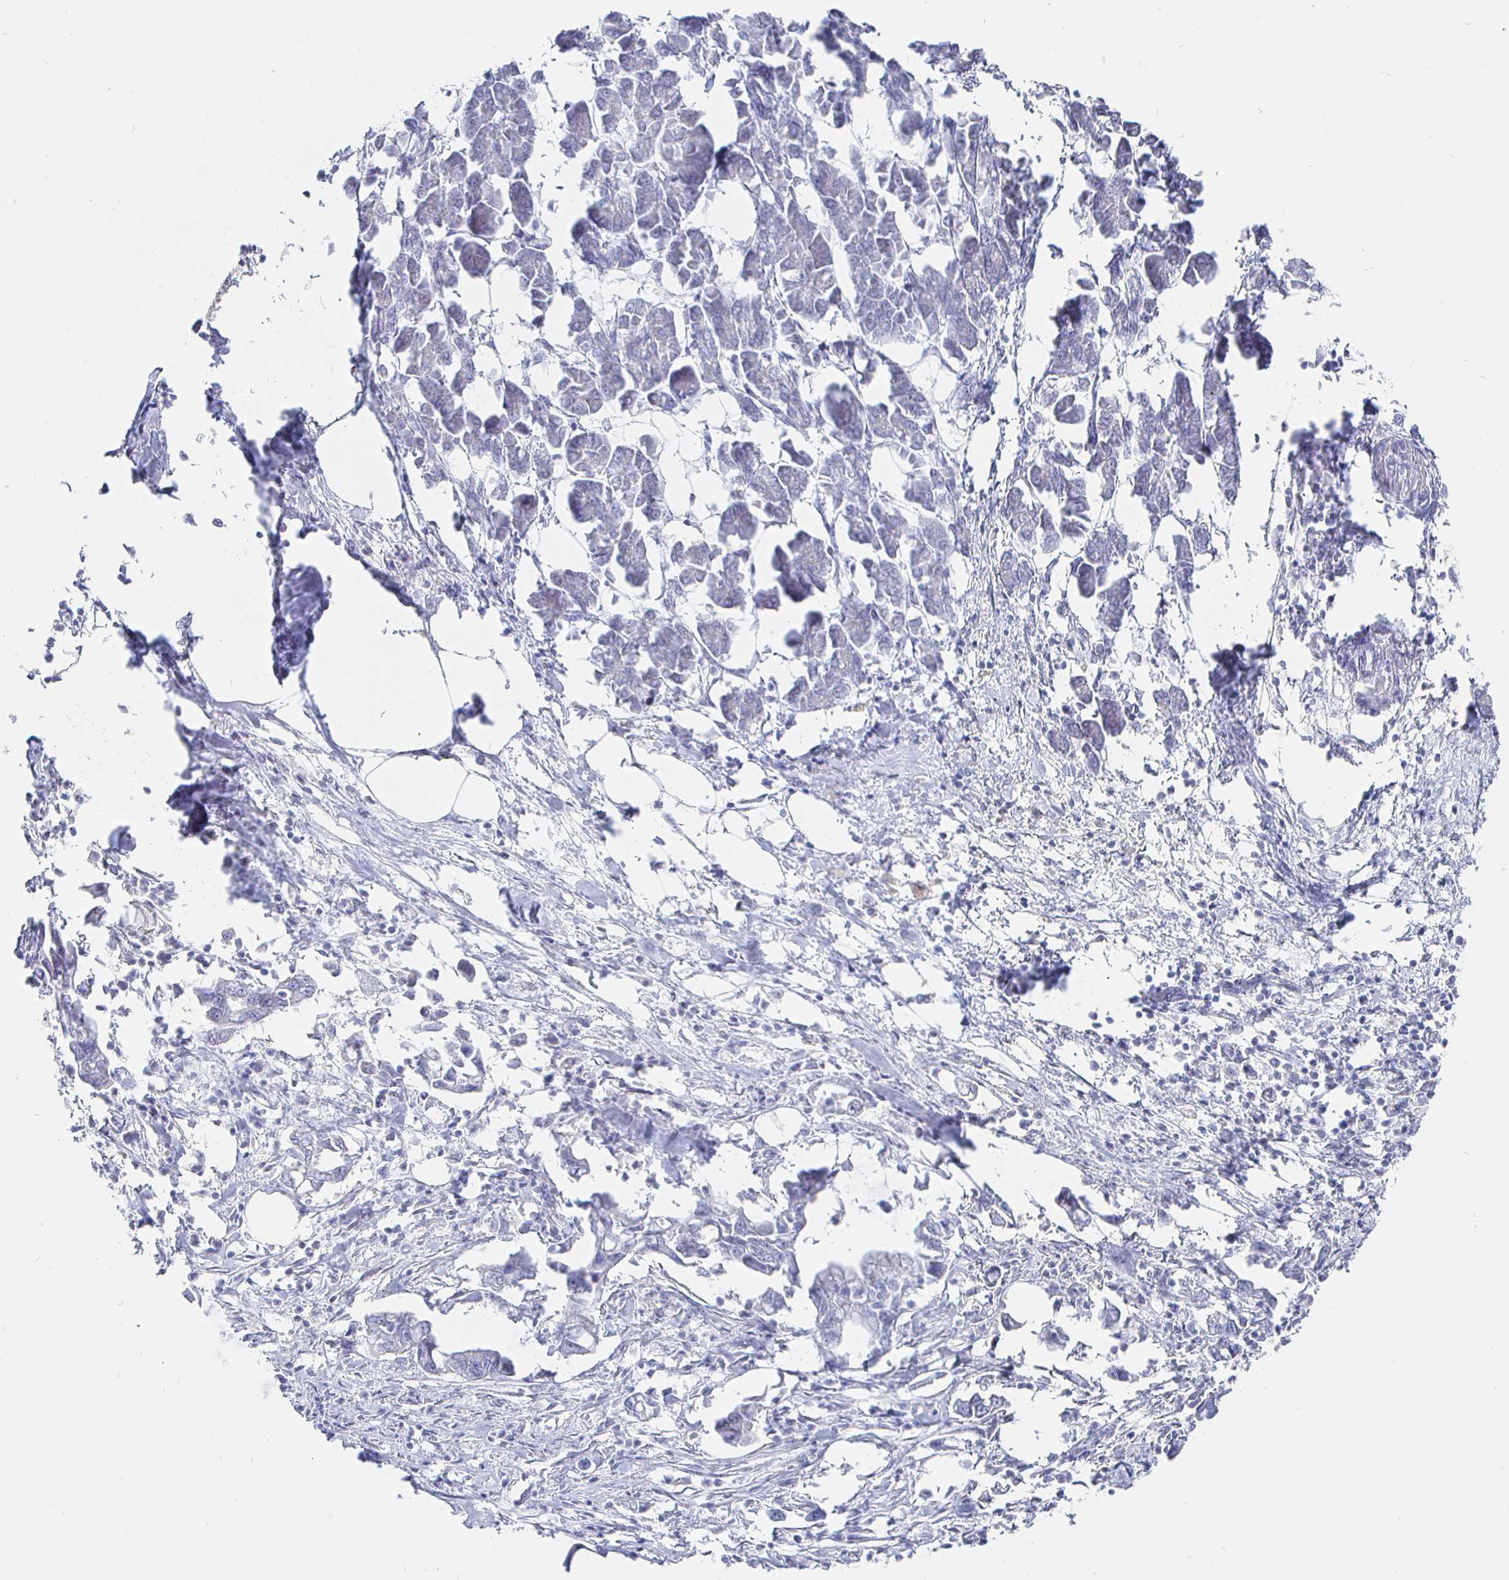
{"staining": {"intensity": "negative", "quantity": "none", "location": "none"}, "tissue": "pancreatic cancer", "cell_type": "Tumor cells", "image_type": "cancer", "snomed": [{"axis": "morphology", "description": "Adenocarcinoma, NOS"}, {"axis": "topography", "description": "Pancreas"}], "caption": "Pancreatic cancer (adenocarcinoma) was stained to show a protein in brown. There is no significant expression in tumor cells. Nuclei are stained in blue.", "gene": "LRRC23", "patient": {"sex": "male", "age": 61}}